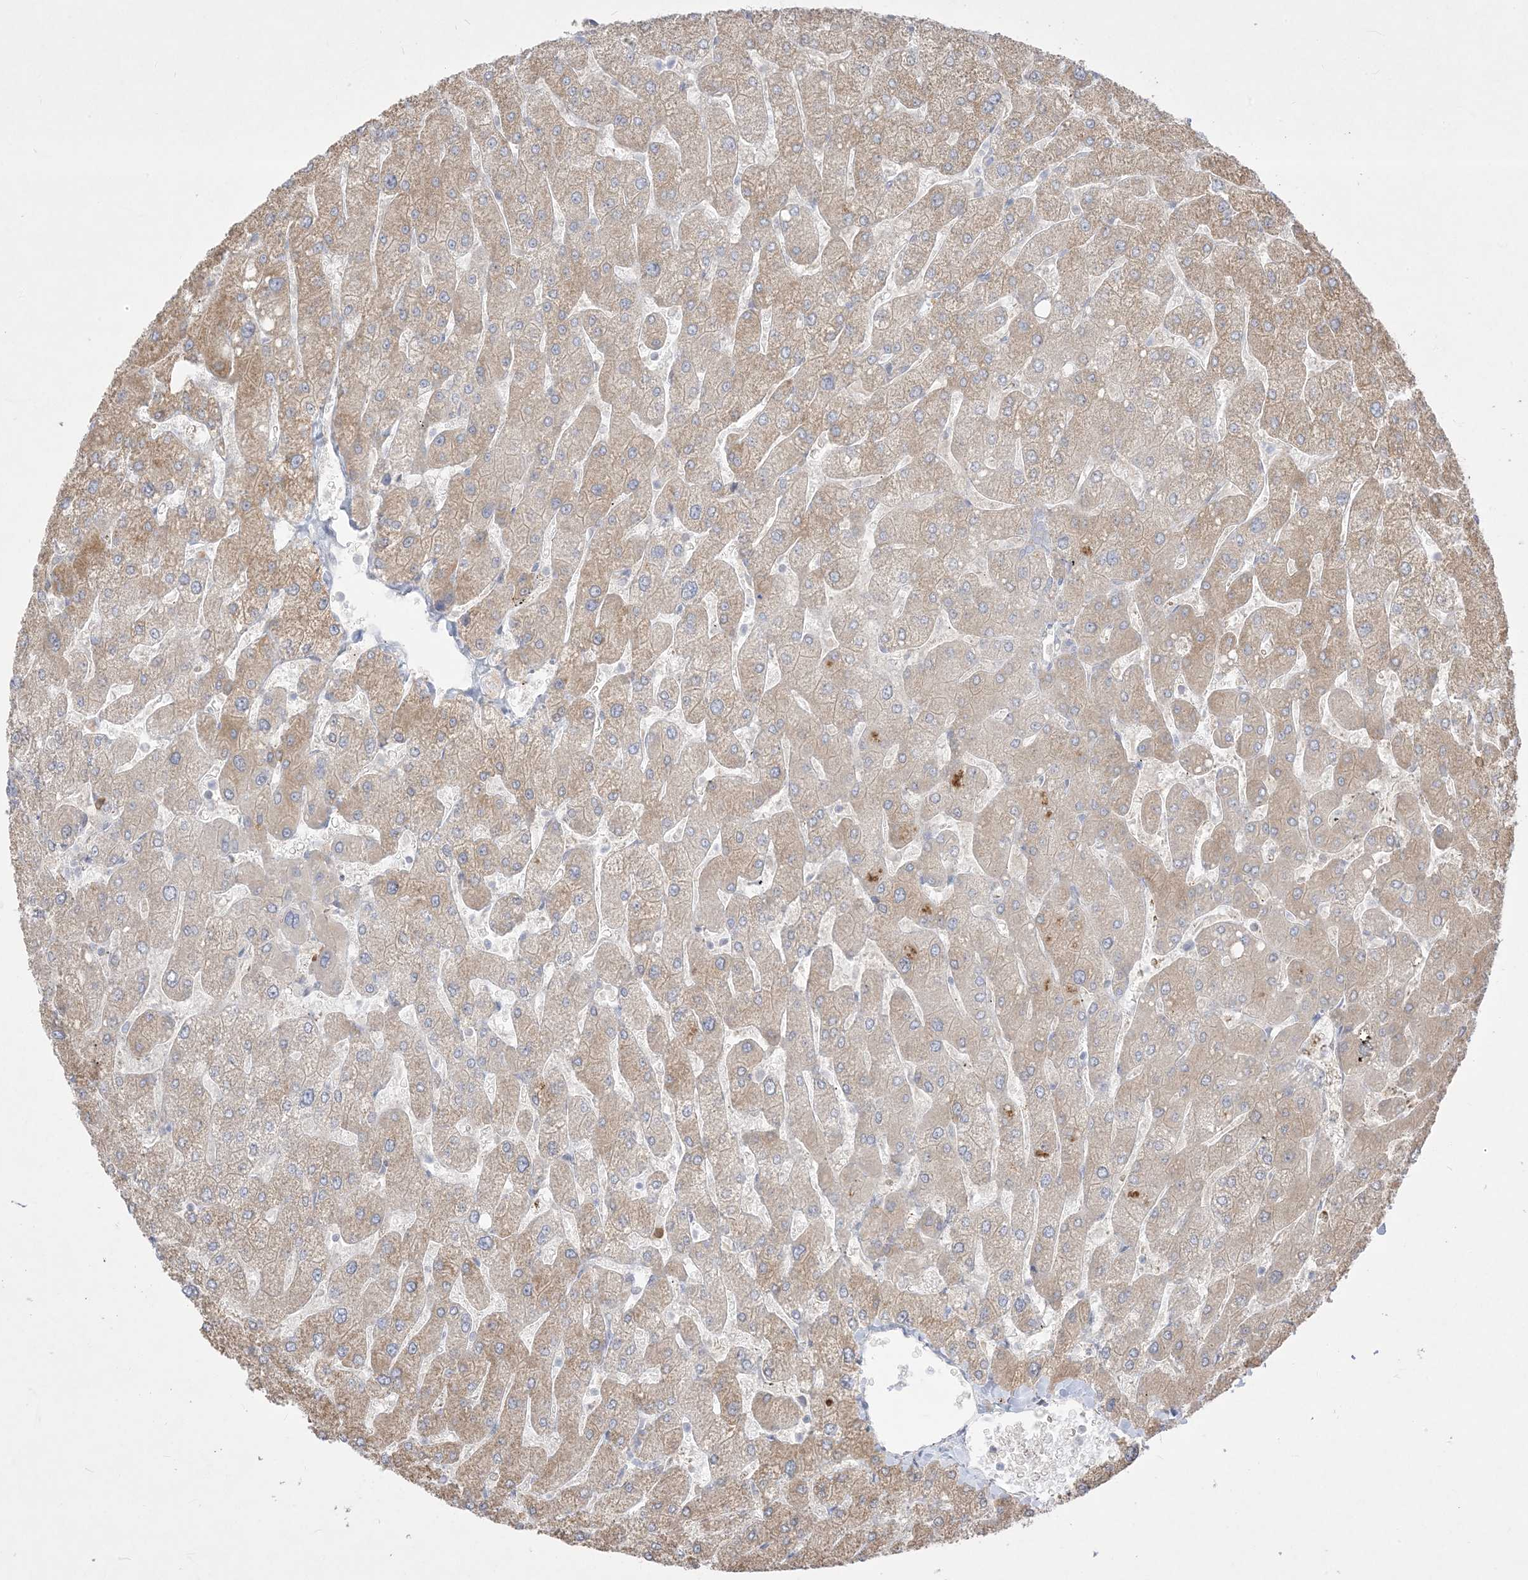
{"staining": {"intensity": "negative", "quantity": "none", "location": "none"}, "tissue": "liver", "cell_type": "Cholangiocytes", "image_type": "normal", "snomed": [{"axis": "morphology", "description": "Normal tissue, NOS"}, {"axis": "topography", "description": "Liver"}], "caption": "DAB immunohistochemical staining of normal human liver exhibits no significant positivity in cholangiocytes.", "gene": "BHLHE40", "patient": {"sex": "male", "age": 55}}